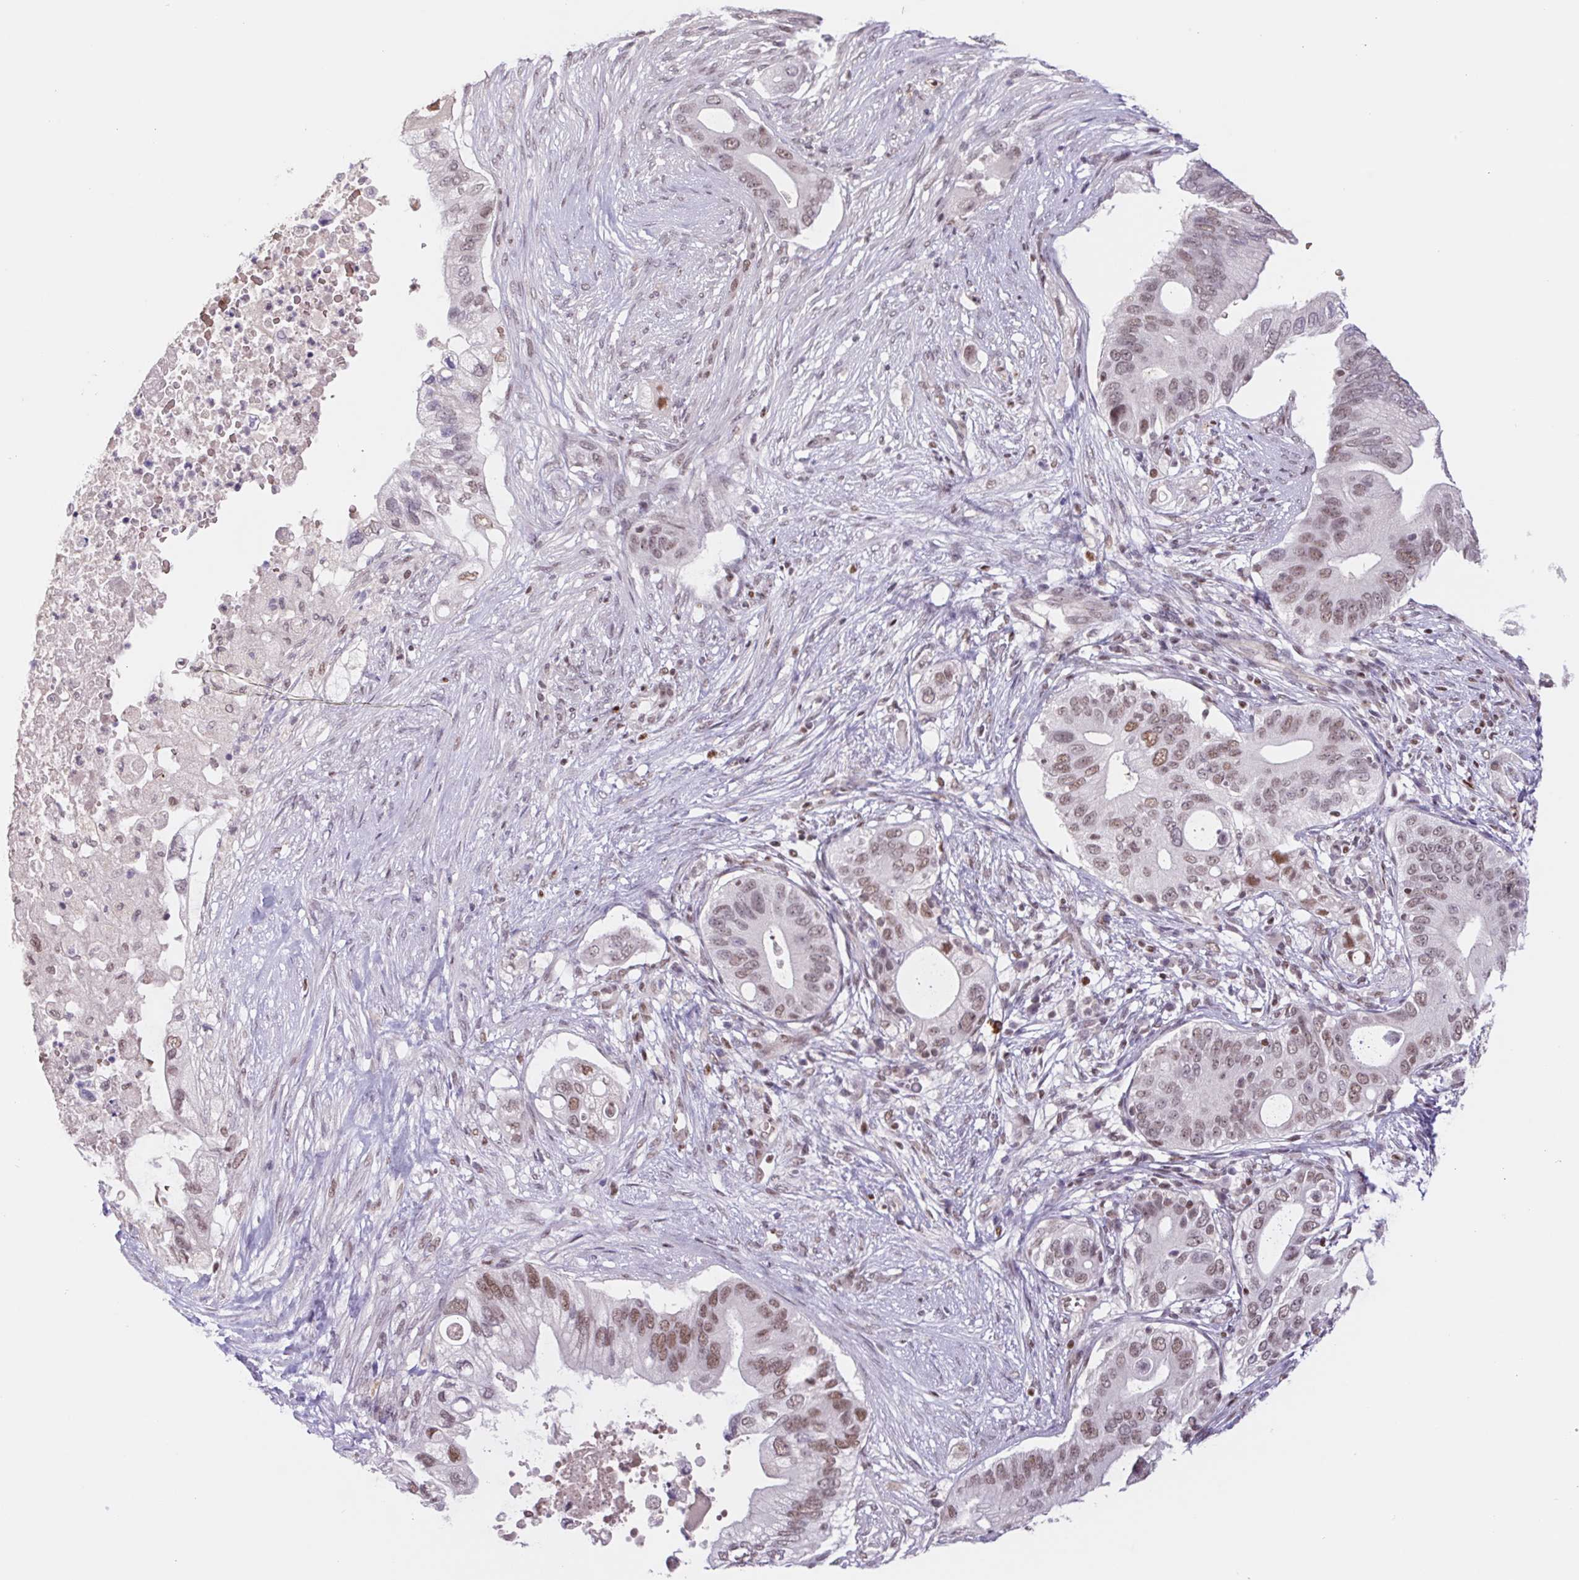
{"staining": {"intensity": "moderate", "quantity": "25%-75%", "location": "nuclear"}, "tissue": "pancreatic cancer", "cell_type": "Tumor cells", "image_type": "cancer", "snomed": [{"axis": "morphology", "description": "Adenocarcinoma, NOS"}, {"axis": "topography", "description": "Pancreas"}], "caption": "DAB (3,3'-diaminobenzidine) immunohistochemical staining of pancreatic cancer demonstrates moderate nuclear protein expression in about 25%-75% of tumor cells.", "gene": "TRERF1", "patient": {"sex": "female", "age": 72}}